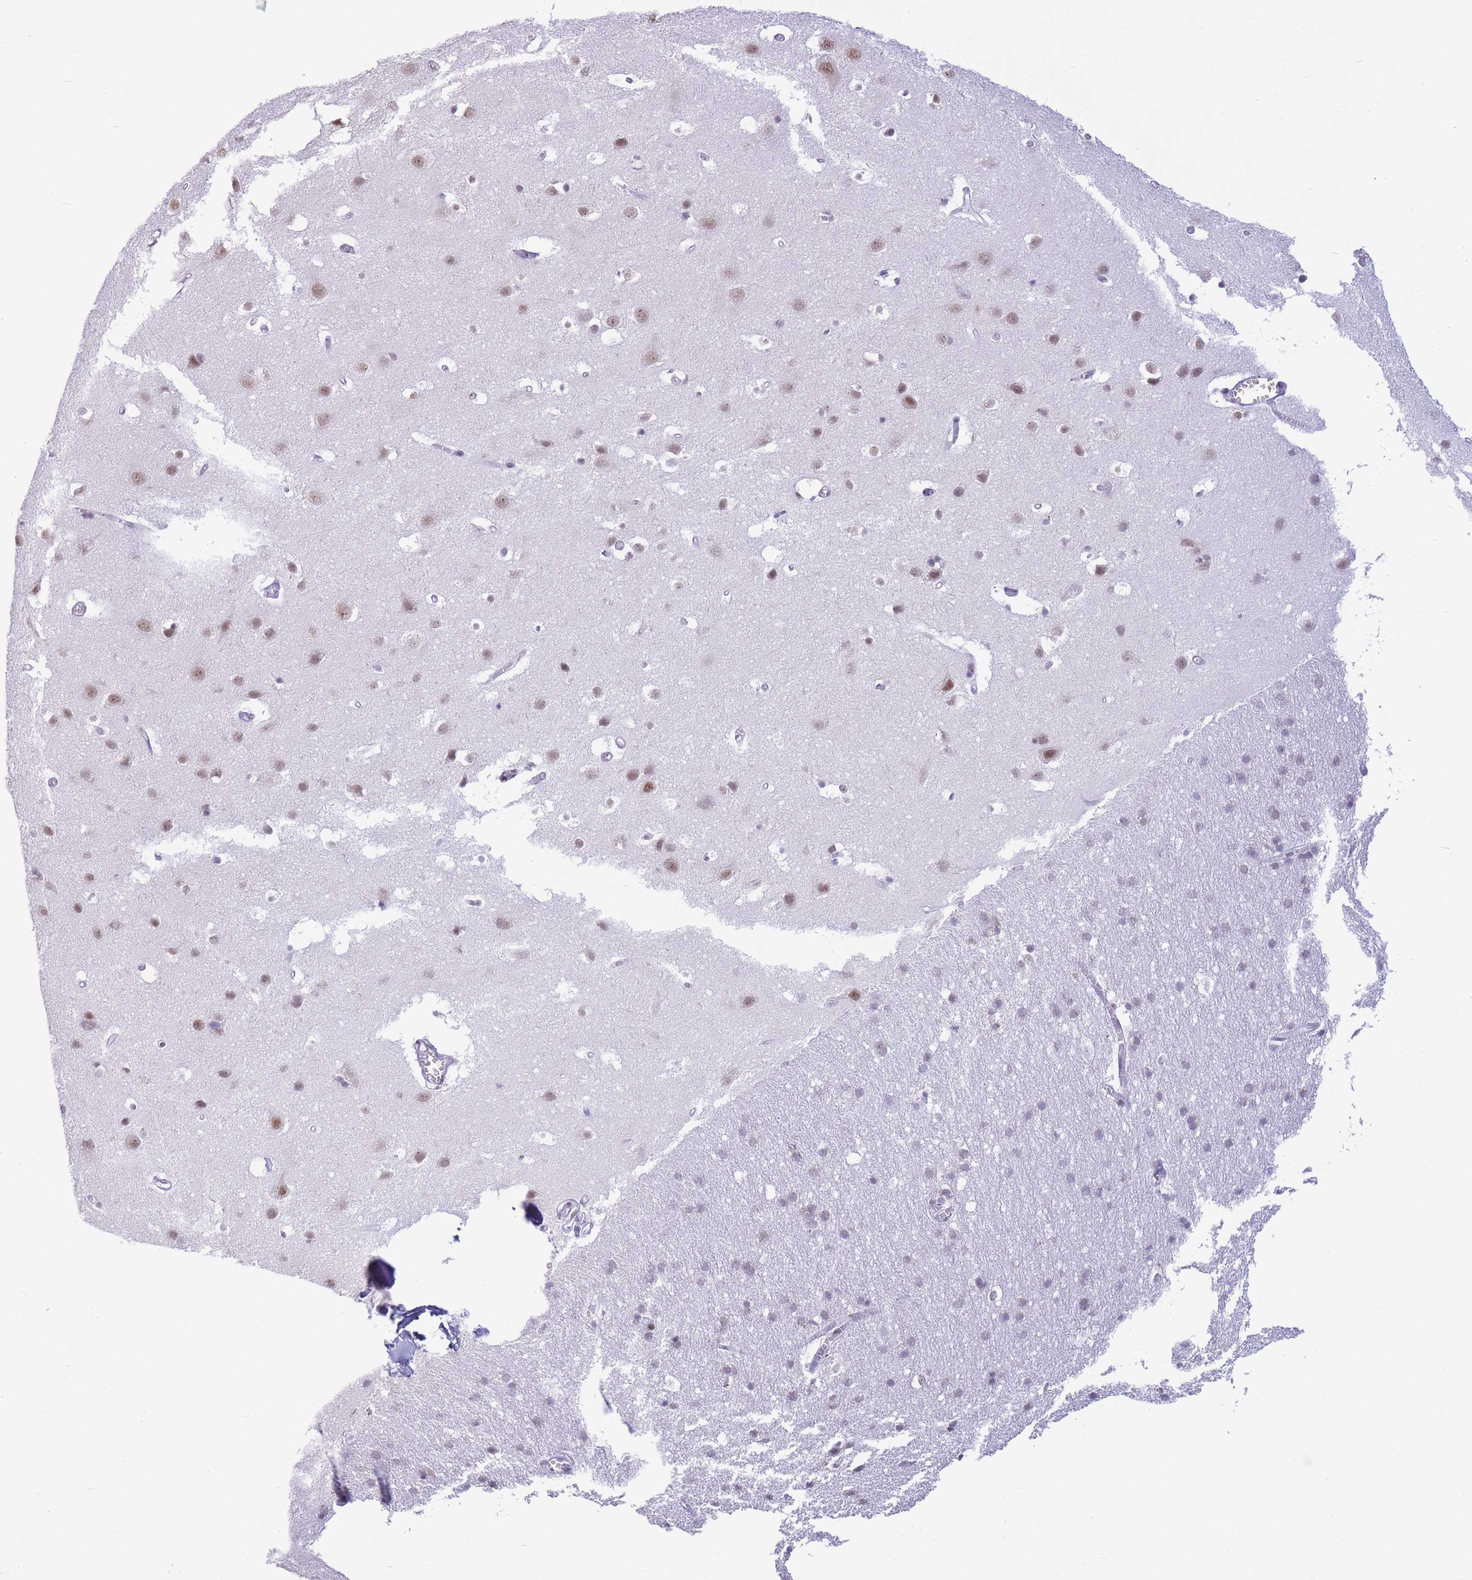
{"staining": {"intensity": "negative", "quantity": "none", "location": "none"}, "tissue": "cerebral cortex", "cell_type": "Endothelial cells", "image_type": "normal", "snomed": [{"axis": "morphology", "description": "Normal tissue, NOS"}, {"axis": "topography", "description": "Cerebral cortex"}], "caption": "Immunohistochemical staining of unremarkable human cerebral cortex reveals no significant expression in endothelial cells. (Brightfield microscopy of DAB (3,3'-diaminobenzidine) immunohistochemistry at high magnification).", "gene": "INO80C", "patient": {"sex": "male", "age": 54}}